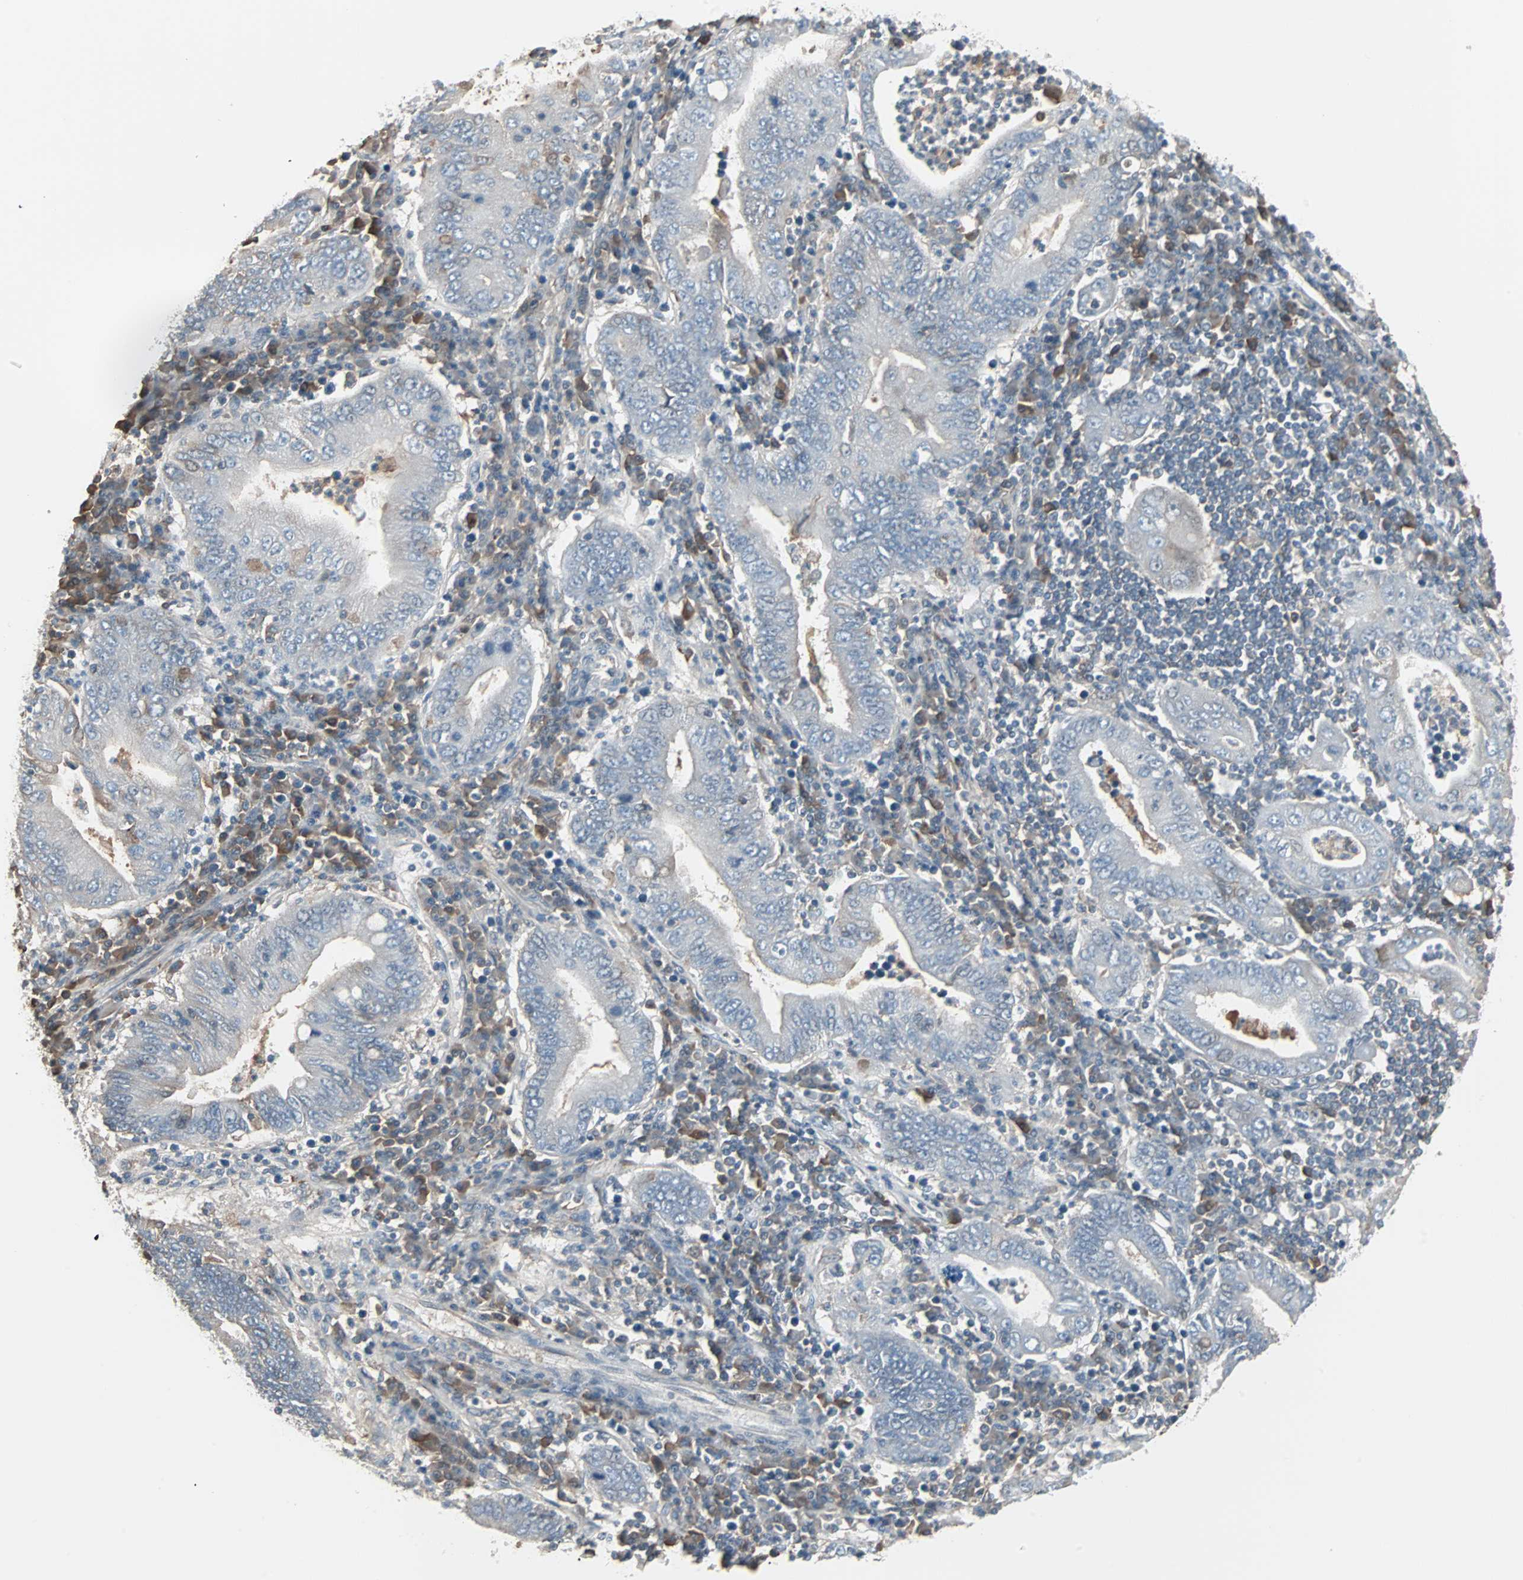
{"staining": {"intensity": "weak", "quantity": "<25%", "location": "cytoplasmic/membranous"}, "tissue": "stomach cancer", "cell_type": "Tumor cells", "image_type": "cancer", "snomed": [{"axis": "morphology", "description": "Normal tissue, NOS"}, {"axis": "morphology", "description": "Adenocarcinoma, NOS"}, {"axis": "topography", "description": "Esophagus"}, {"axis": "topography", "description": "Stomach, upper"}, {"axis": "topography", "description": "Peripheral nerve tissue"}], "caption": "Immunohistochemical staining of stomach cancer exhibits no significant expression in tumor cells.", "gene": "ZSCAN32", "patient": {"sex": "male", "age": 62}}